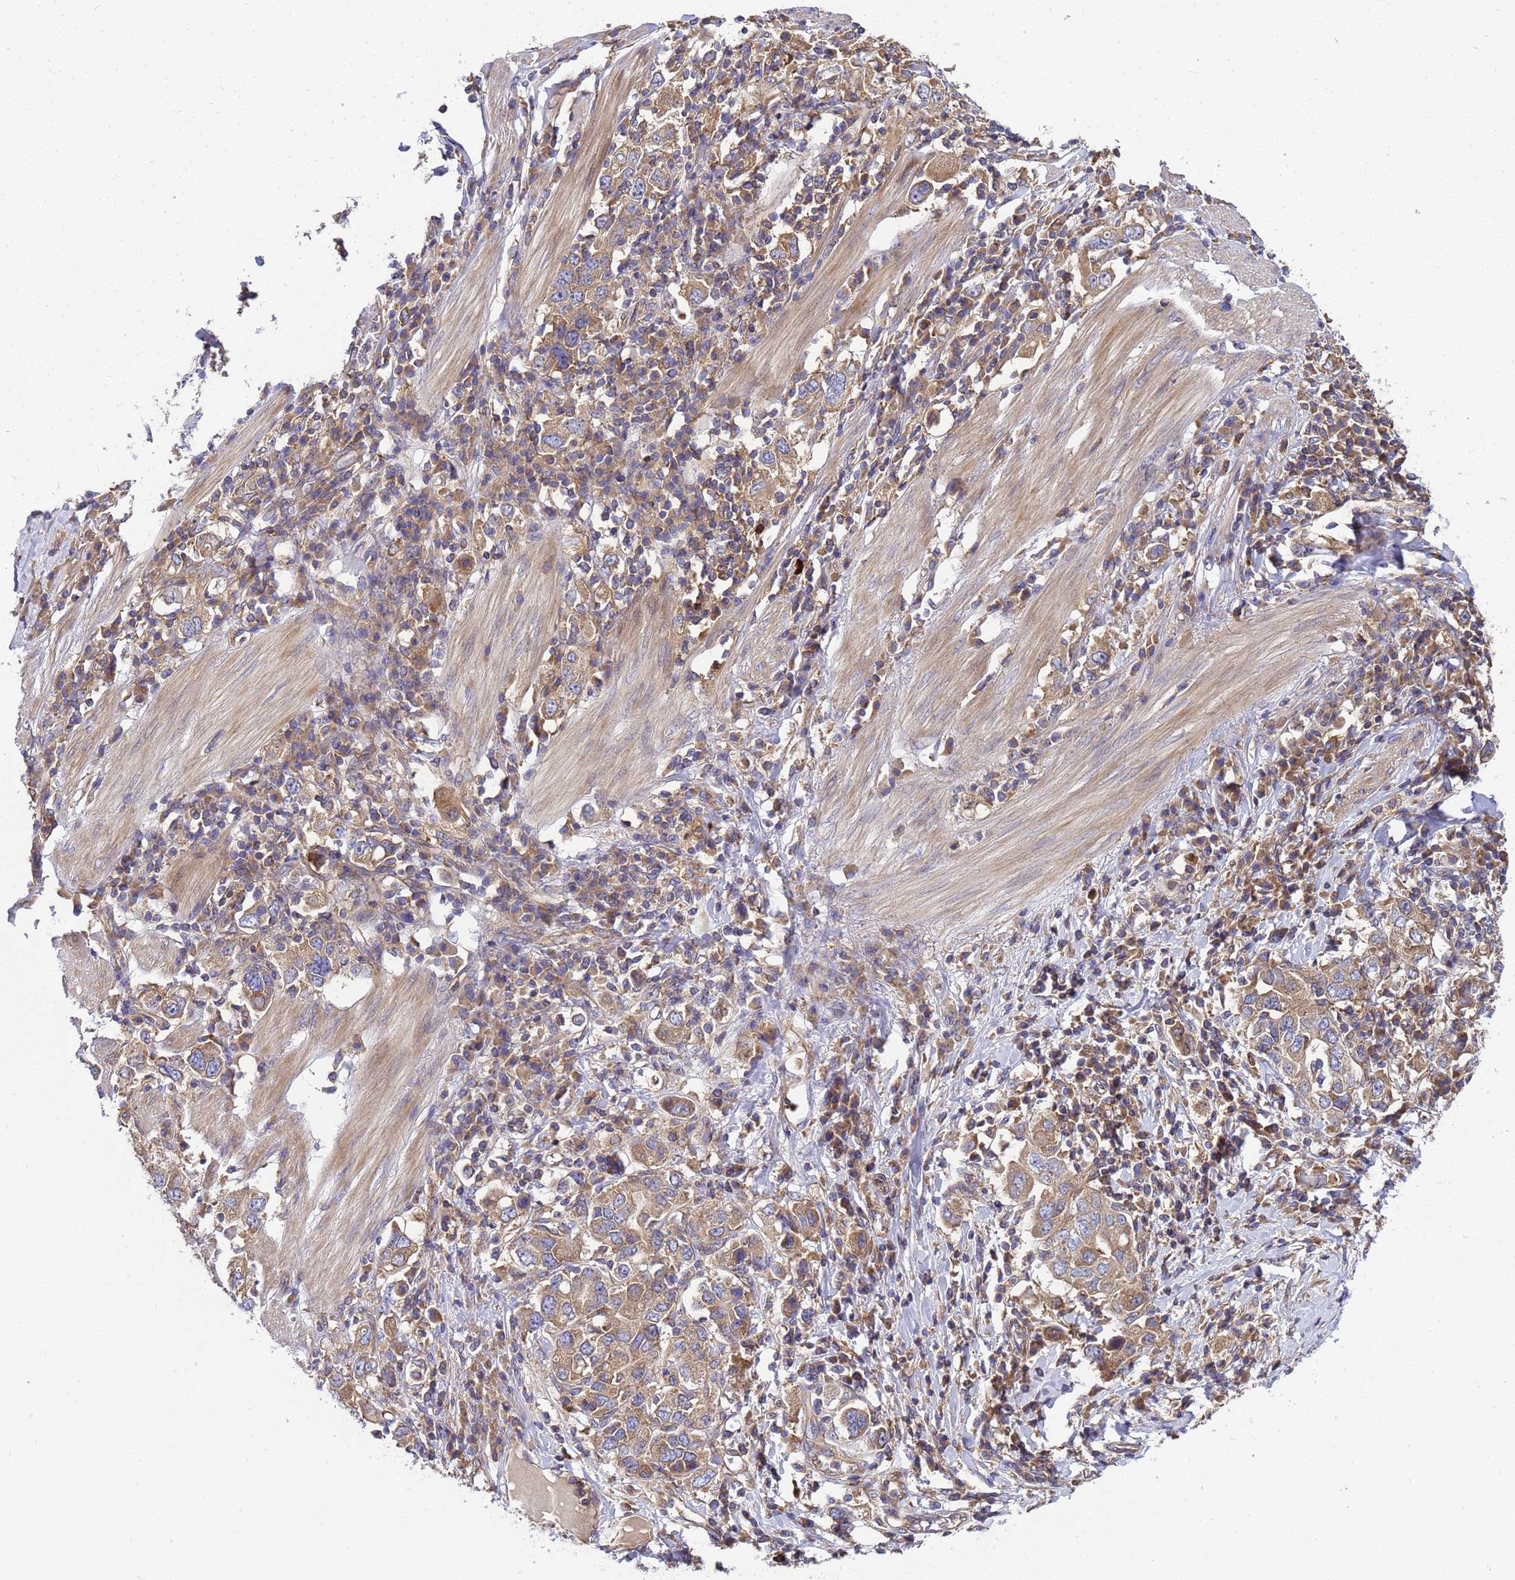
{"staining": {"intensity": "moderate", "quantity": ">75%", "location": "cytoplasmic/membranous"}, "tissue": "stomach cancer", "cell_type": "Tumor cells", "image_type": "cancer", "snomed": [{"axis": "morphology", "description": "Adenocarcinoma, NOS"}, {"axis": "topography", "description": "Stomach, upper"}], "caption": "Human stomach adenocarcinoma stained with a brown dye reveals moderate cytoplasmic/membranous positive positivity in about >75% of tumor cells.", "gene": "BECN1", "patient": {"sex": "male", "age": 62}}